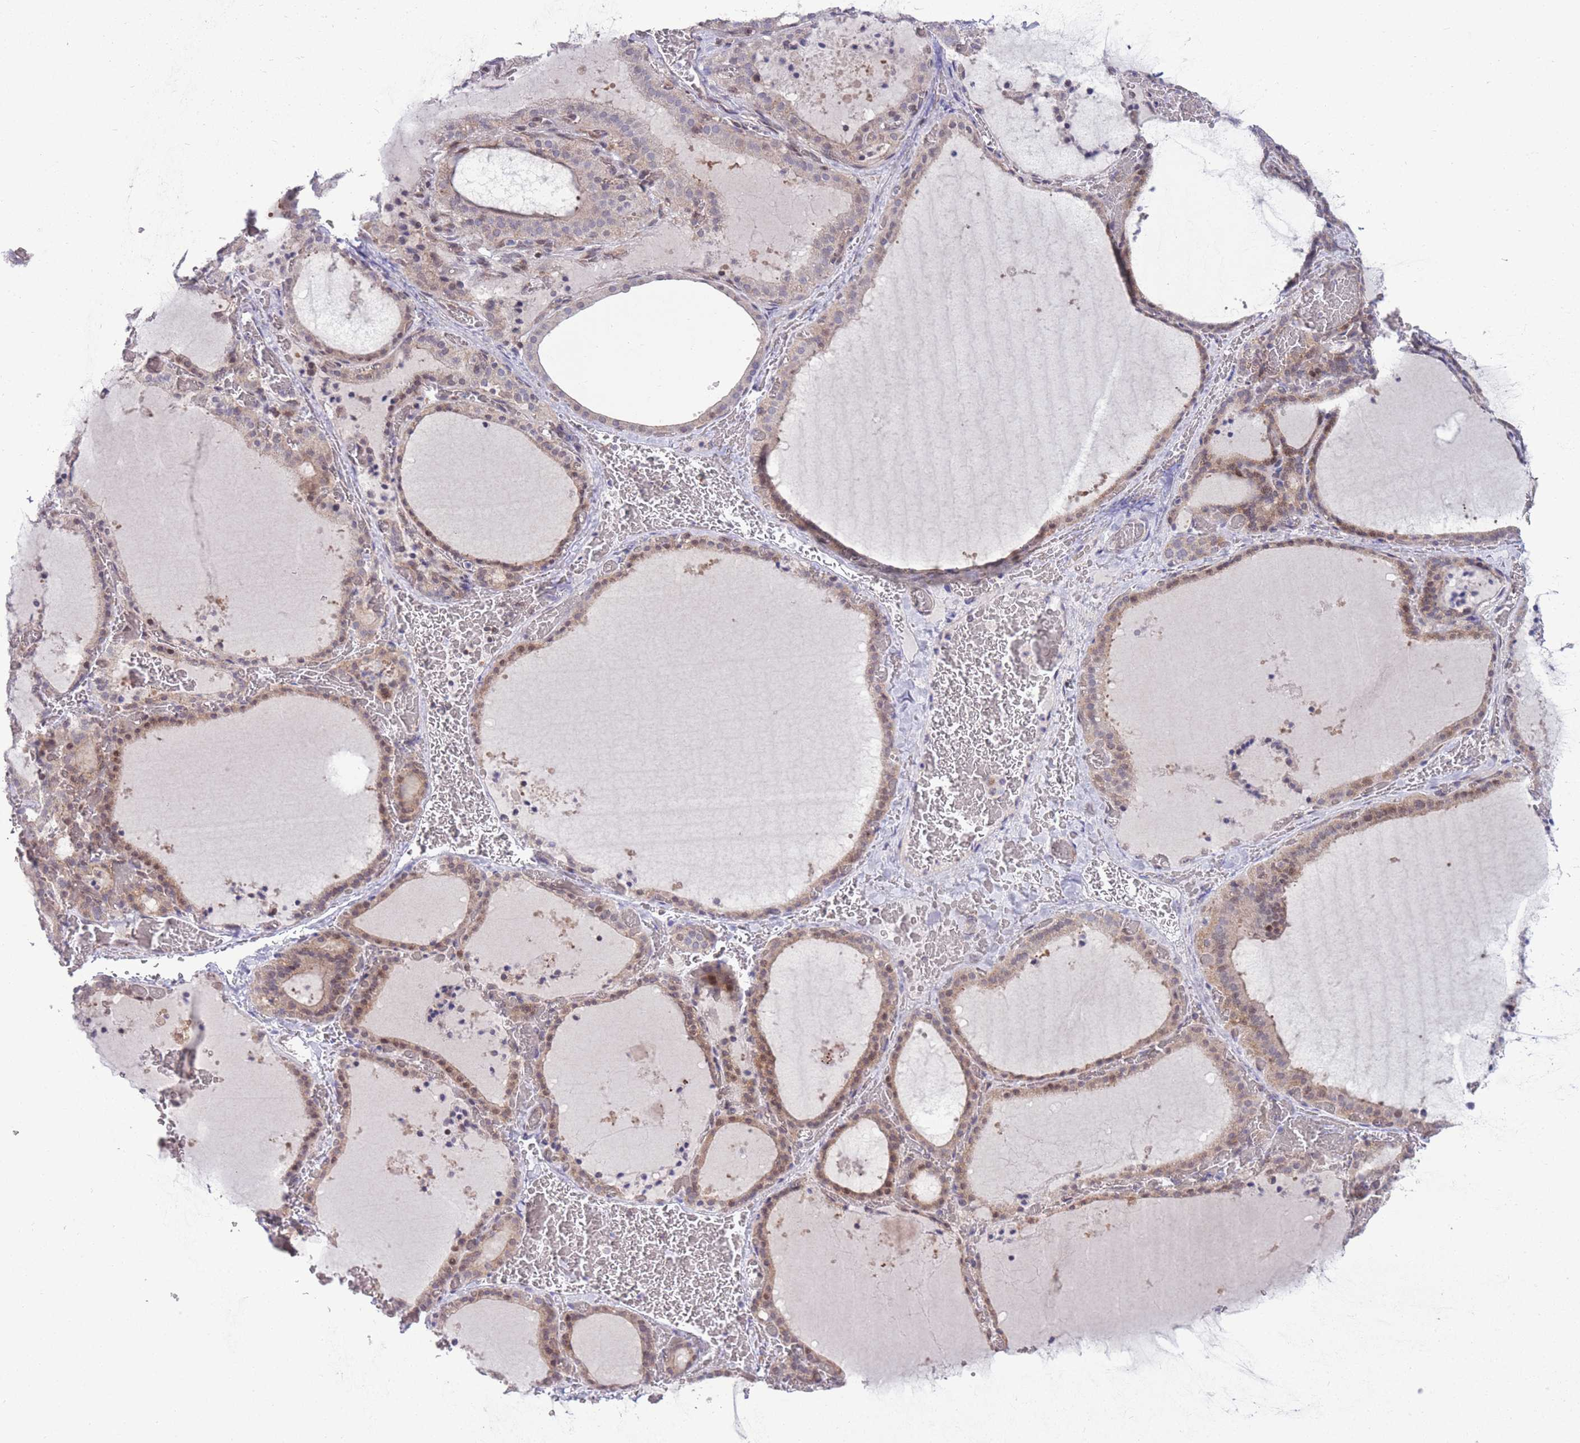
{"staining": {"intensity": "moderate", "quantity": "25%-75%", "location": "cytoplasmic/membranous,nuclear"}, "tissue": "thyroid gland", "cell_type": "Glandular cells", "image_type": "normal", "snomed": [{"axis": "morphology", "description": "Normal tissue, NOS"}, {"axis": "topography", "description": "Thyroid gland"}], "caption": "Protein staining by immunohistochemistry shows moderate cytoplasmic/membranous,nuclear staining in about 25%-75% of glandular cells in normal thyroid gland. (DAB IHC with brightfield microscopy, high magnification).", "gene": "RIC8A", "patient": {"sex": "female", "age": 39}}